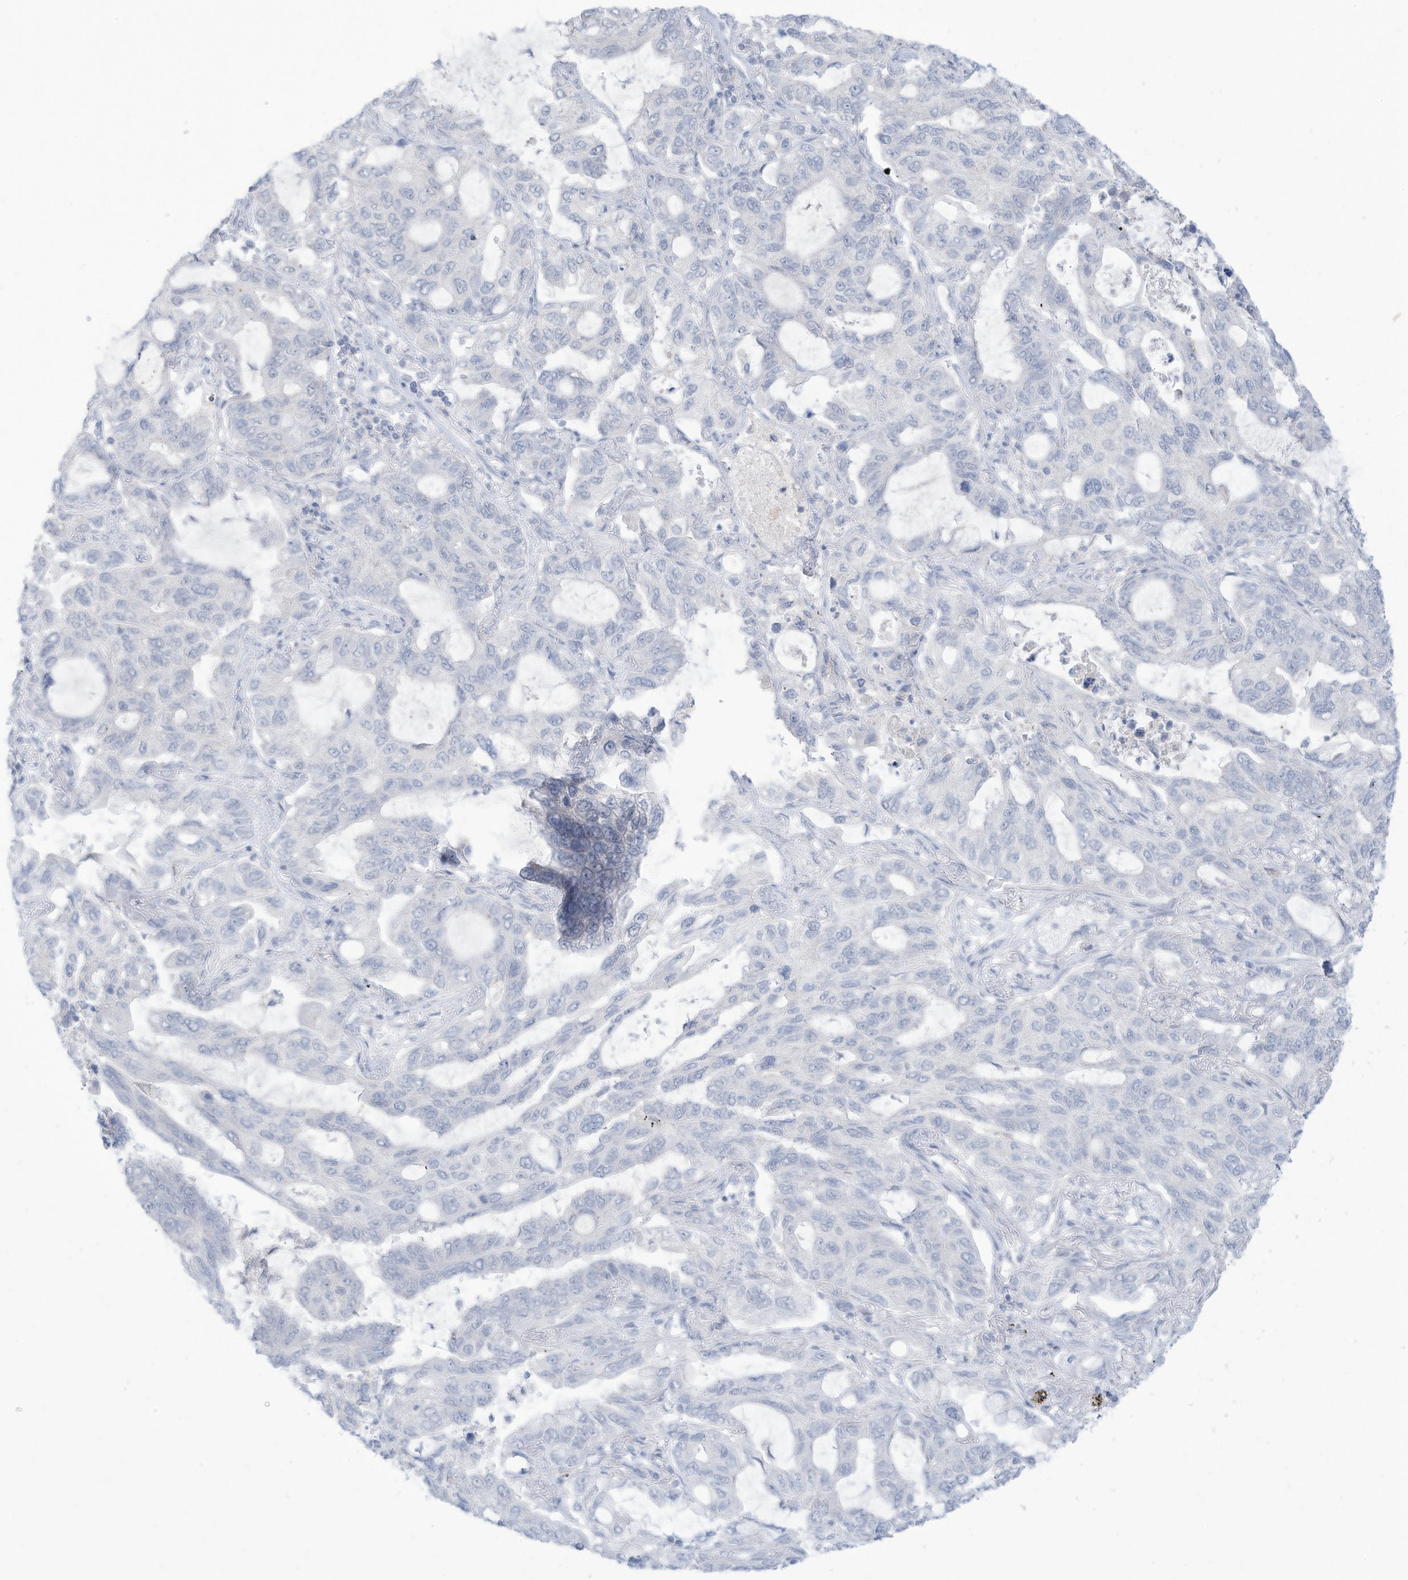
{"staining": {"intensity": "negative", "quantity": "none", "location": "none"}, "tissue": "lung cancer", "cell_type": "Tumor cells", "image_type": "cancer", "snomed": [{"axis": "morphology", "description": "Adenocarcinoma, NOS"}, {"axis": "topography", "description": "Lung"}], "caption": "Histopathology image shows no protein expression in tumor cells of lung cancer tissue. (DAB (3,3'-diaminobenzidine) immunohistochemistry (IHC), high magnification).", "gene": "OGT", "patient": {"sex": "male", "age": 64}}